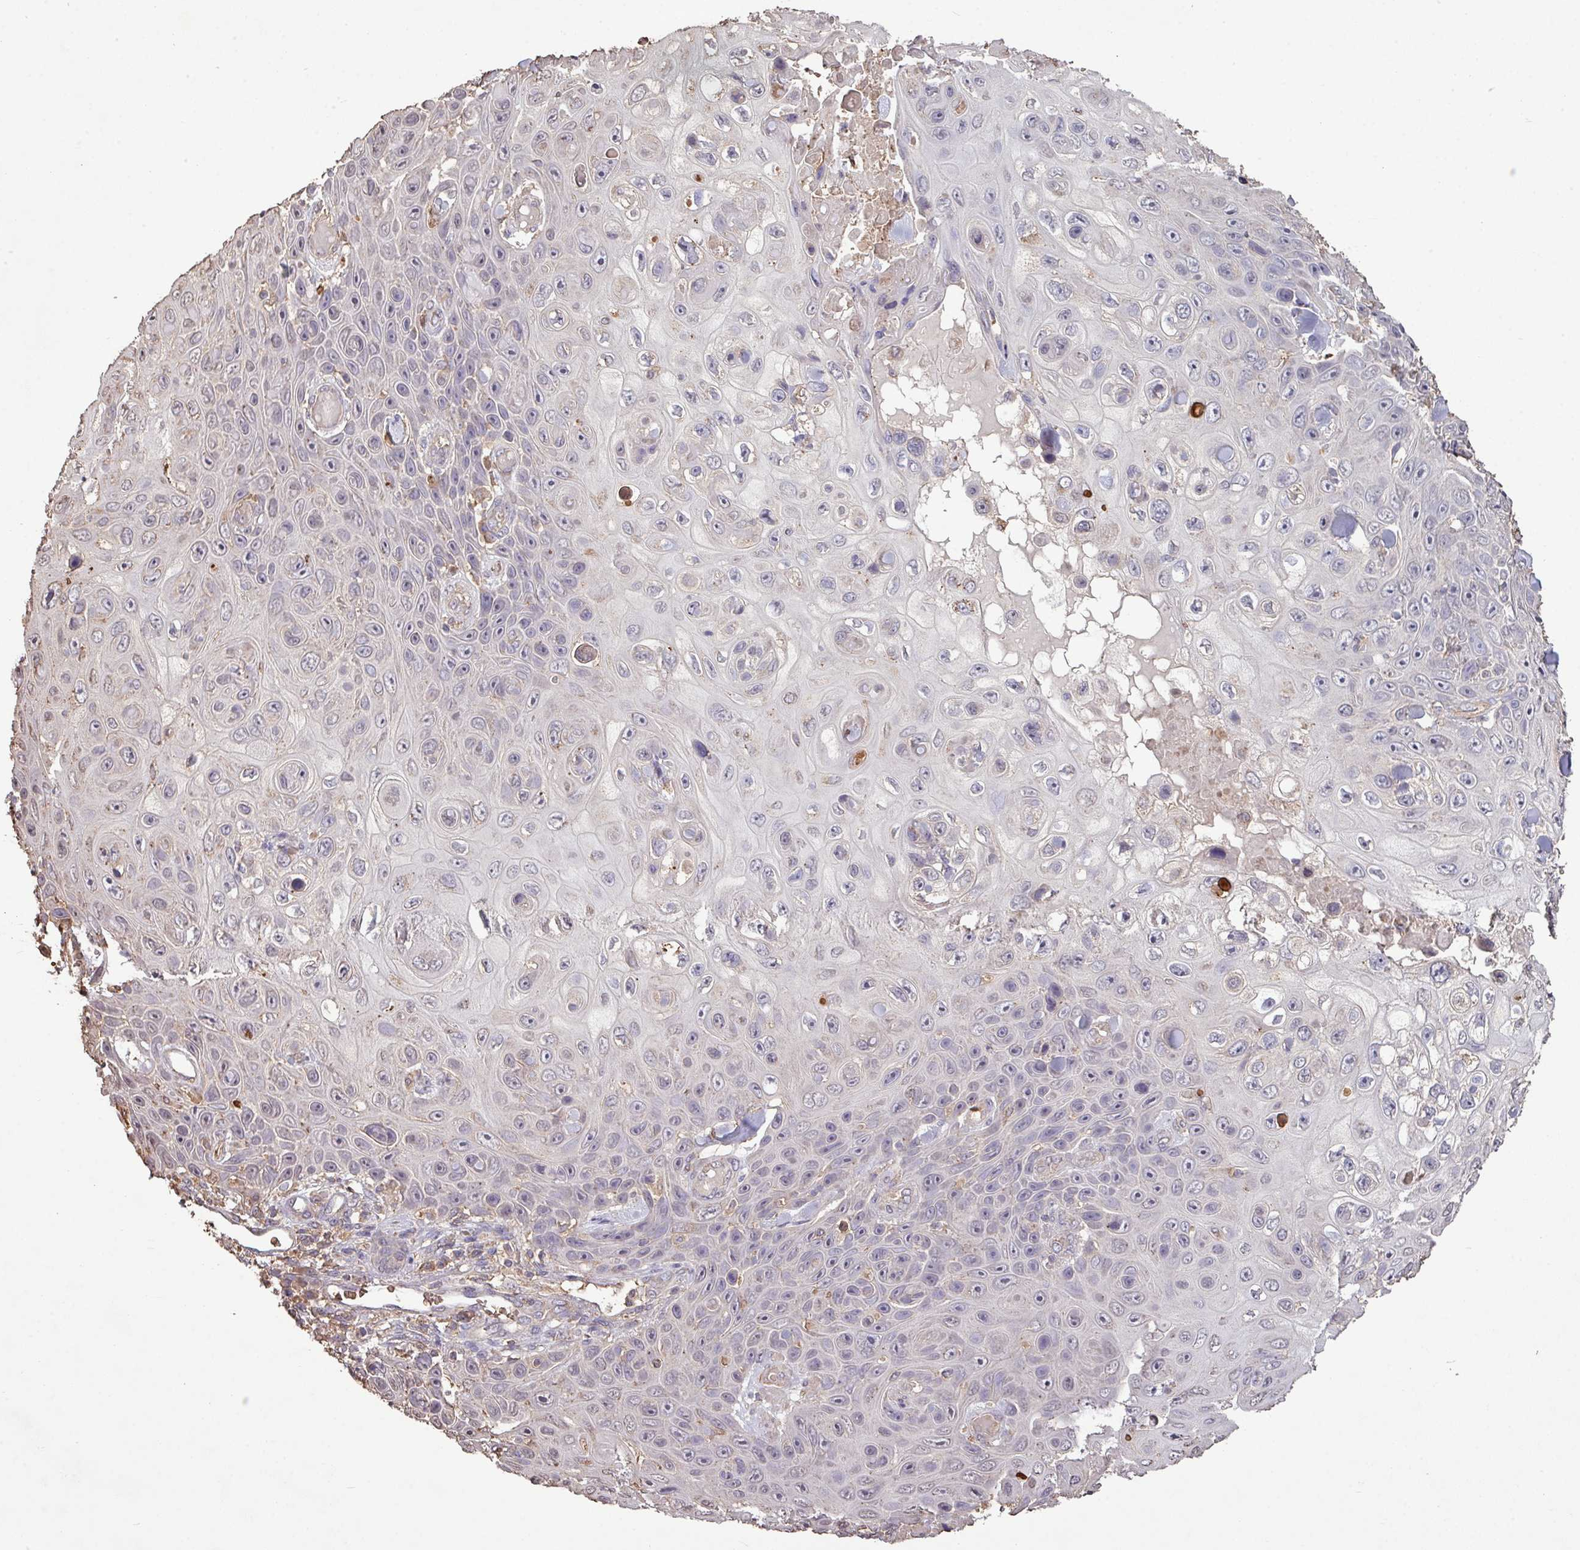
{"staining": {"intensity": "negative", "quantity": "none", "location": "none"}, "tissue": "skin cancer", "cell_type": "Tumor cells", "image_type": "cancer", "snomed": [{"axis": "morphology", "description": "Squamous cell carcinoma, NOS"}, {"axis": "topography", "description": "Skin"}], "caption": "This is an IHC image of human squamous cell carcinoma (skin). There is no staining in tumor cells.", "gene": "CAMK2B", "patient": {"sex": "male", "age": 82}}